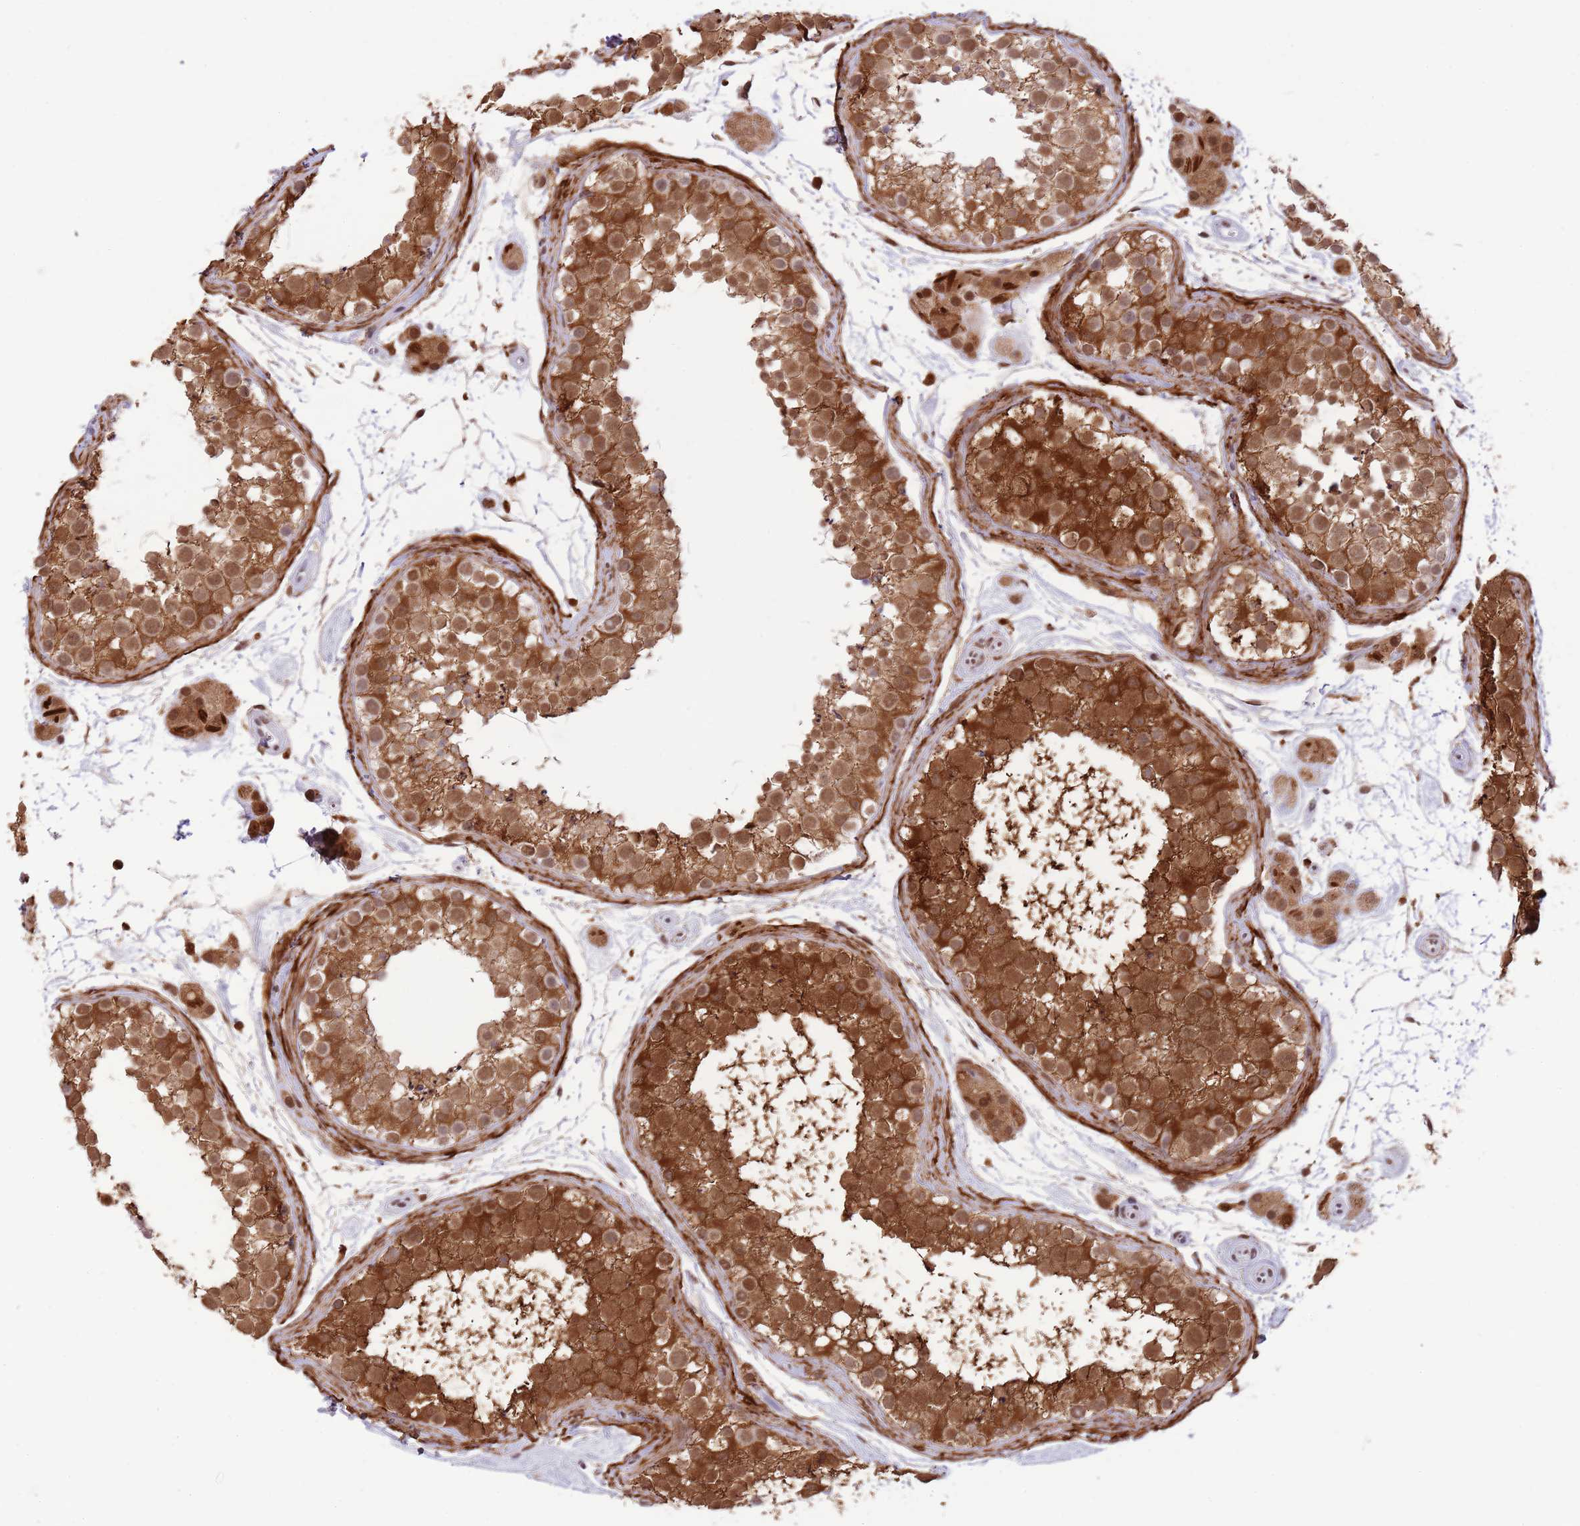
{"staining": {"intensity": "strong", "quantity": ">75%", "location": "cytoplasmic/membranous,nuclear"}, "tissue": "testis", "cell_type": "Cells in seminiferous ducts", "image_type": "normal", "snomed": [{"axis": "morphology", "description": "Normal tissue, NOS"}, {"axis": "topography", "description": "Testis"}], "caption": "Unremarkable testis demonstrates strong cytoplasmic/membranous,nuclear expression in about >75% of cells in seminiferous ducts, visualized by immunohistochemistry. (DAB IHC, brown staining for protein, blue staining for nuclei).", "gene": "TRIM32", "patient": {"sex": "male", "age": 41}}